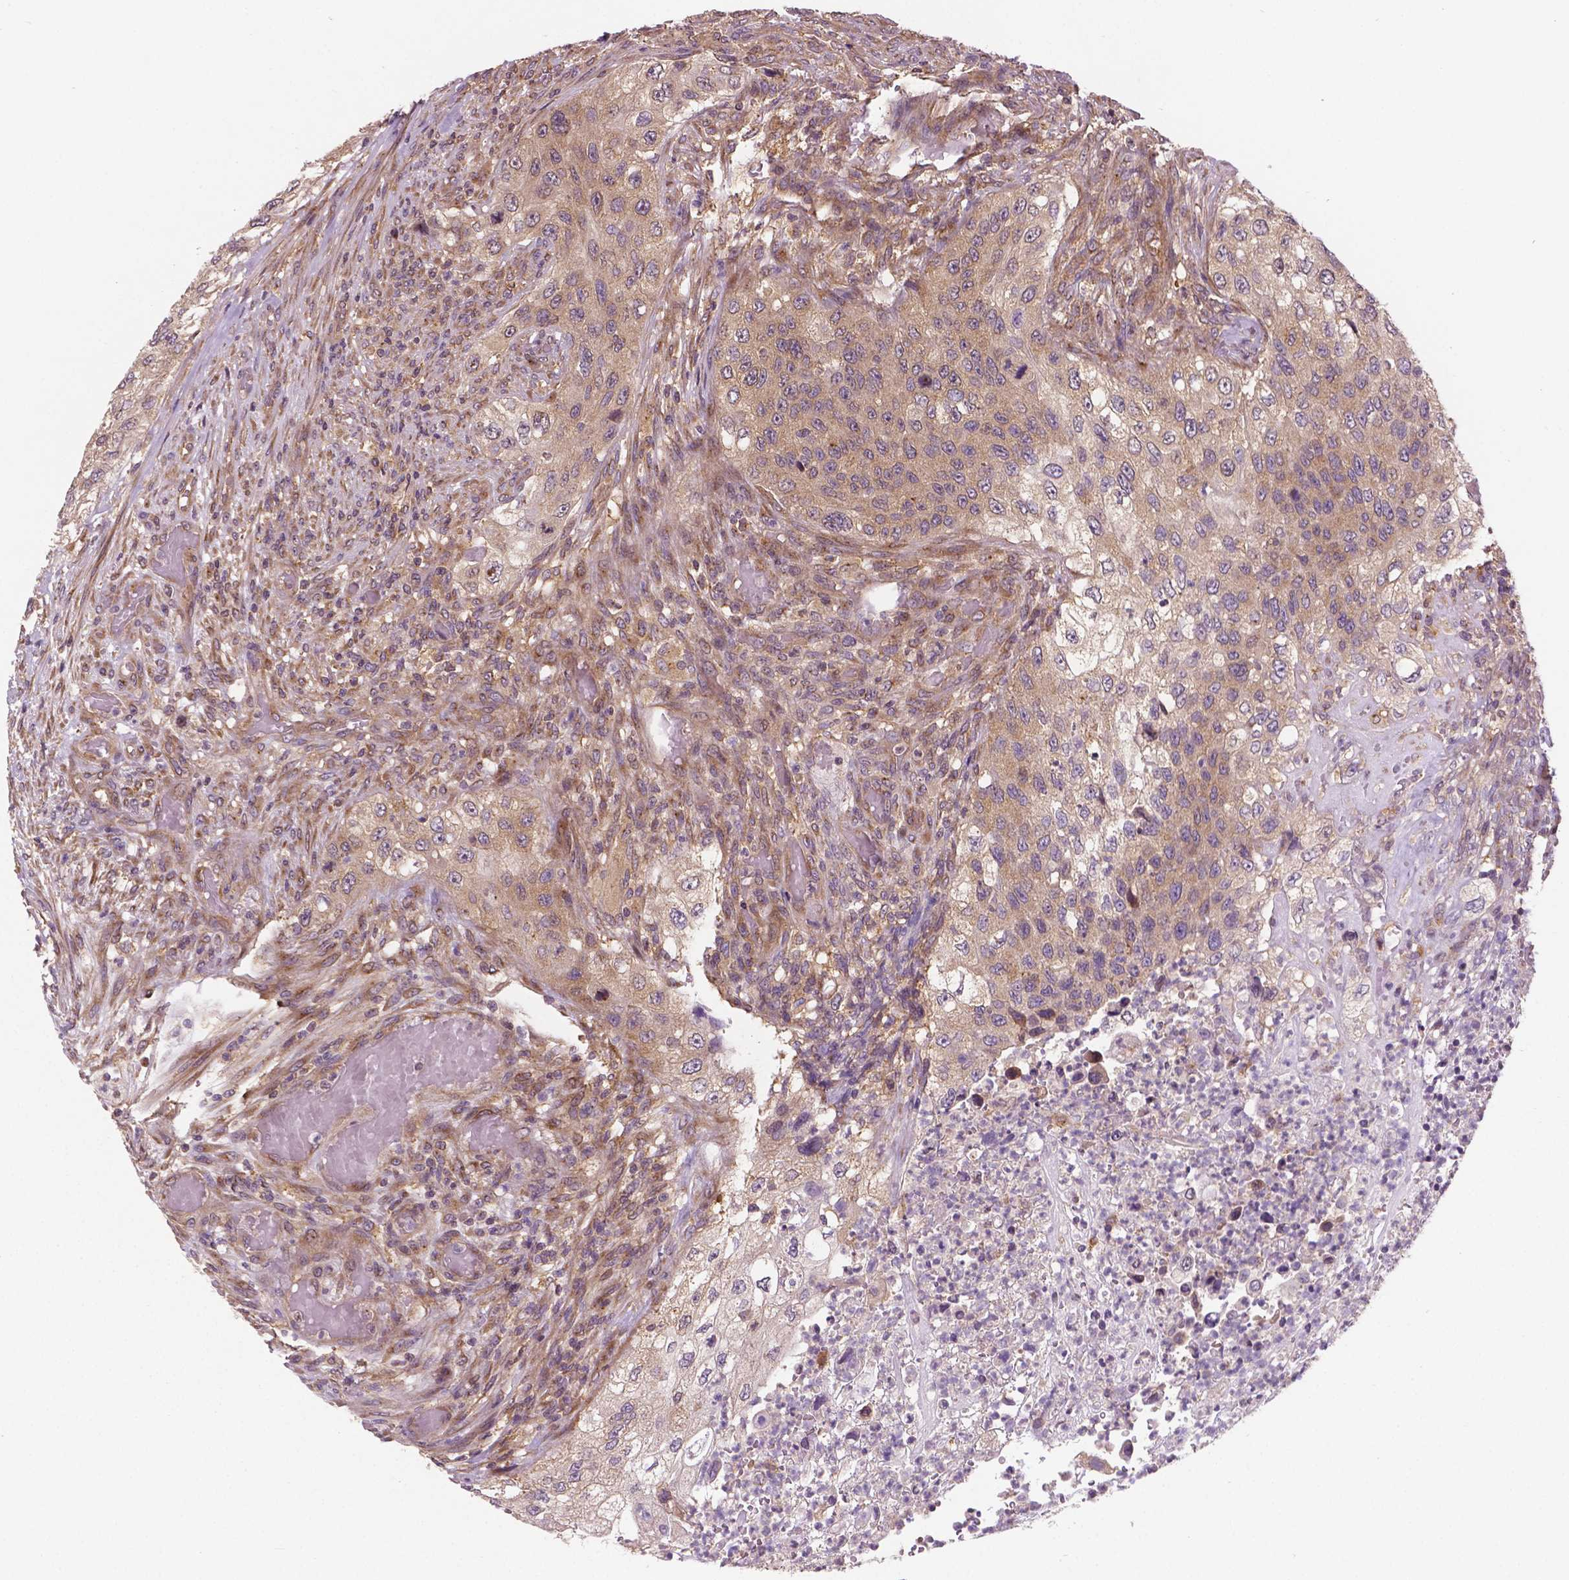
{"staining": {"intensity": "weak", "quantity": "25%-75%", "location": "cytoplasmic/membranous"}, "tissue": "urothelial cancer", "cell_type": "Tumor cells", "image_type": "cancer", "snomed": [{"axis": "morphology", "description": "Urothelial carcinoma, High grade"}, {"axis": "topography", "description": "Urinary bladder"}], "caption": "High-grade urothelial carcinoma was stained to show a protein in brown. There is low levels of weak cytoplasmic/membranous expression in approximately 25%-75% of tumor cells.", "gene": "MZT1", "patient": {"sex": "female", "age": 60}}